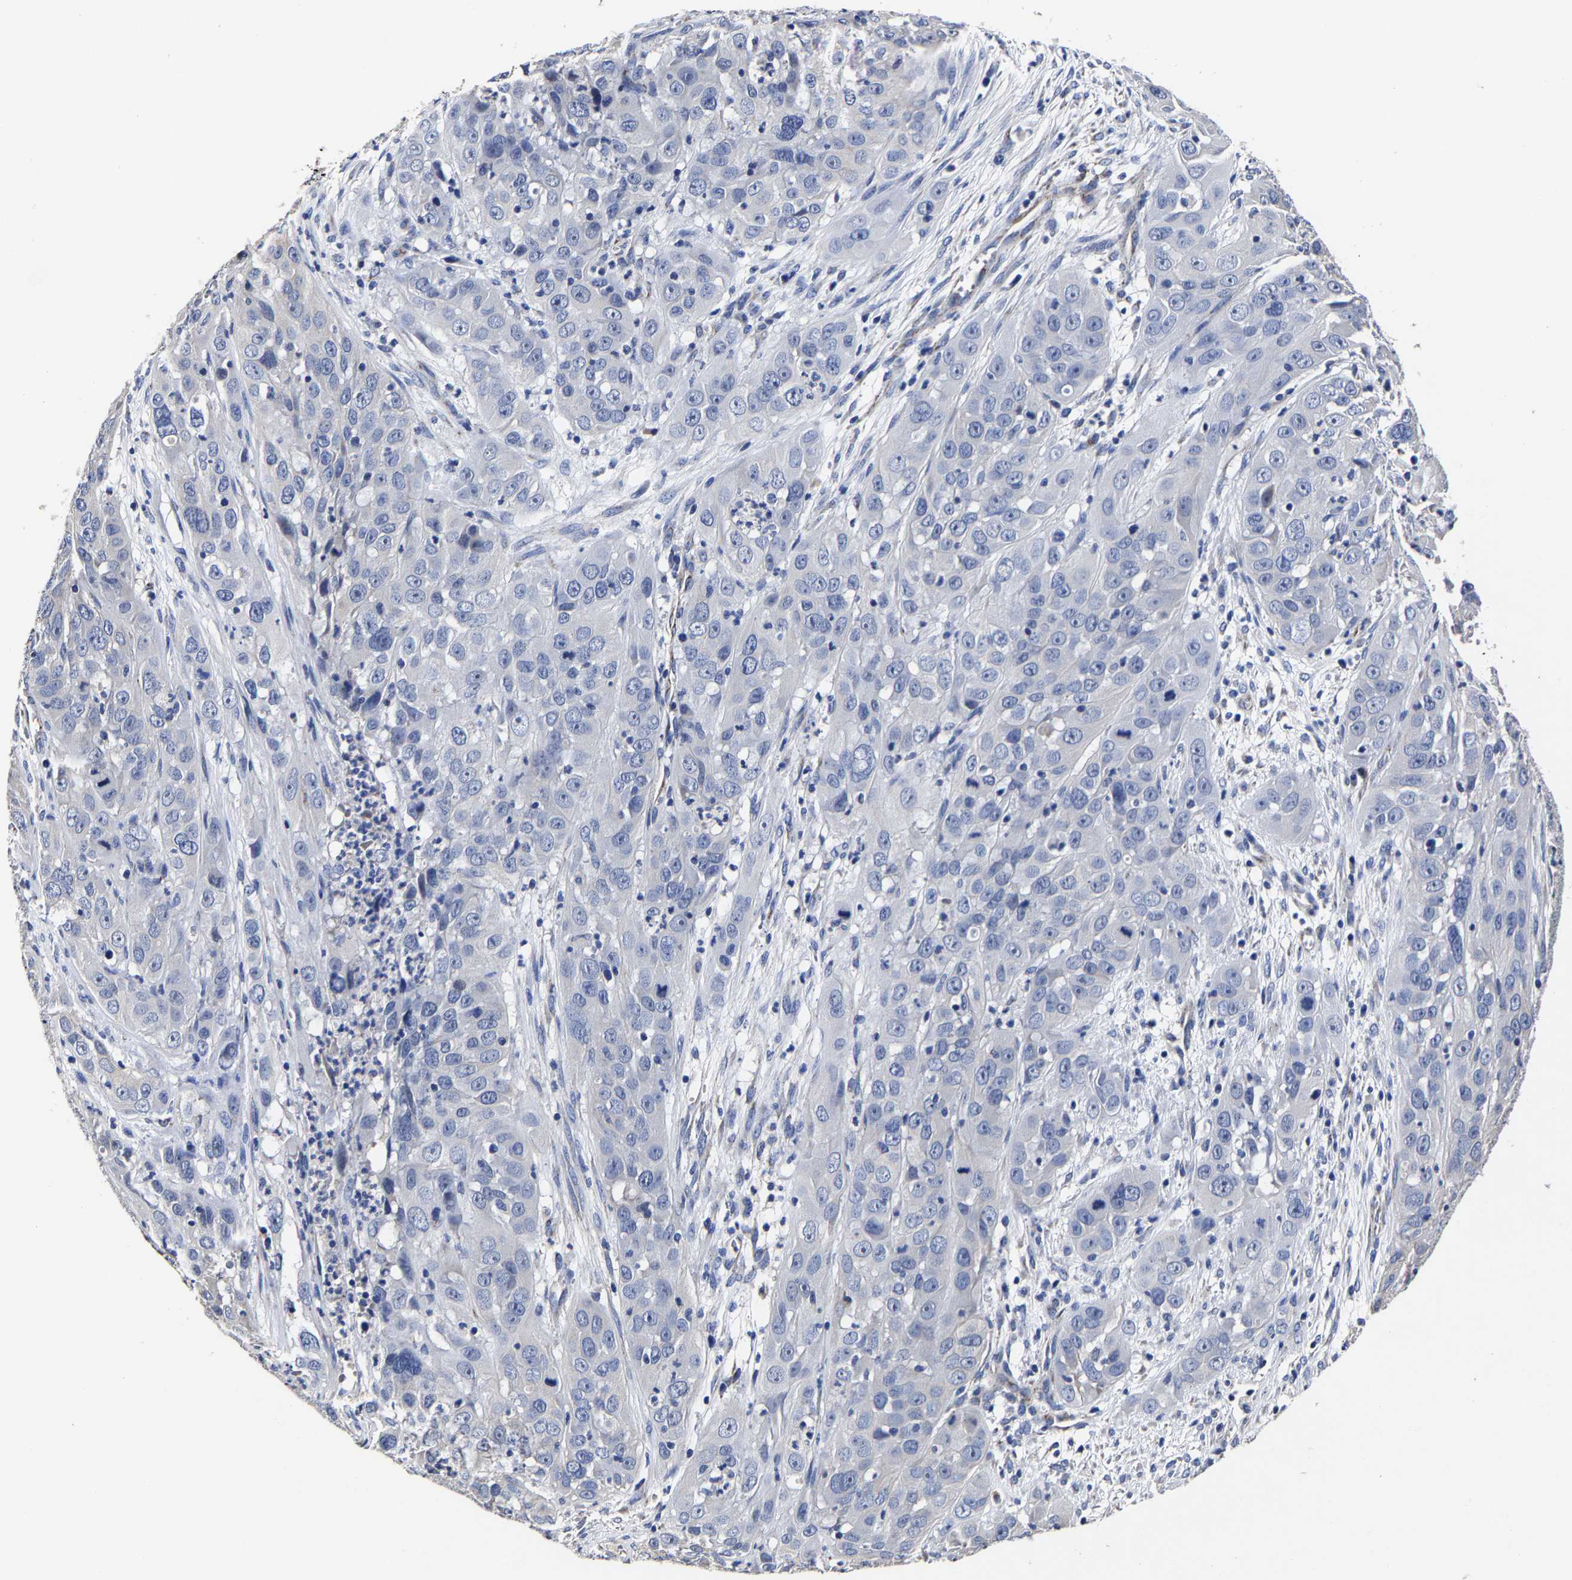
{"staining": {"intensity": "negative", "quantity": "none", "location": "none"}, "tissue": "cervical cancer", "cell_type": "Tumor cells", "image_type": "cancer", "snomed": [{"axis": "morphology", "description": "Squamous cell carcinoma, NOS"}, {"axis": "topography", "description": "Cervix"}], "caption": "The histopathology image shows no staining of tumor cells in cervical cancer.", "gene": "AASS", "patient": {"sex": "female", "age": 32}}